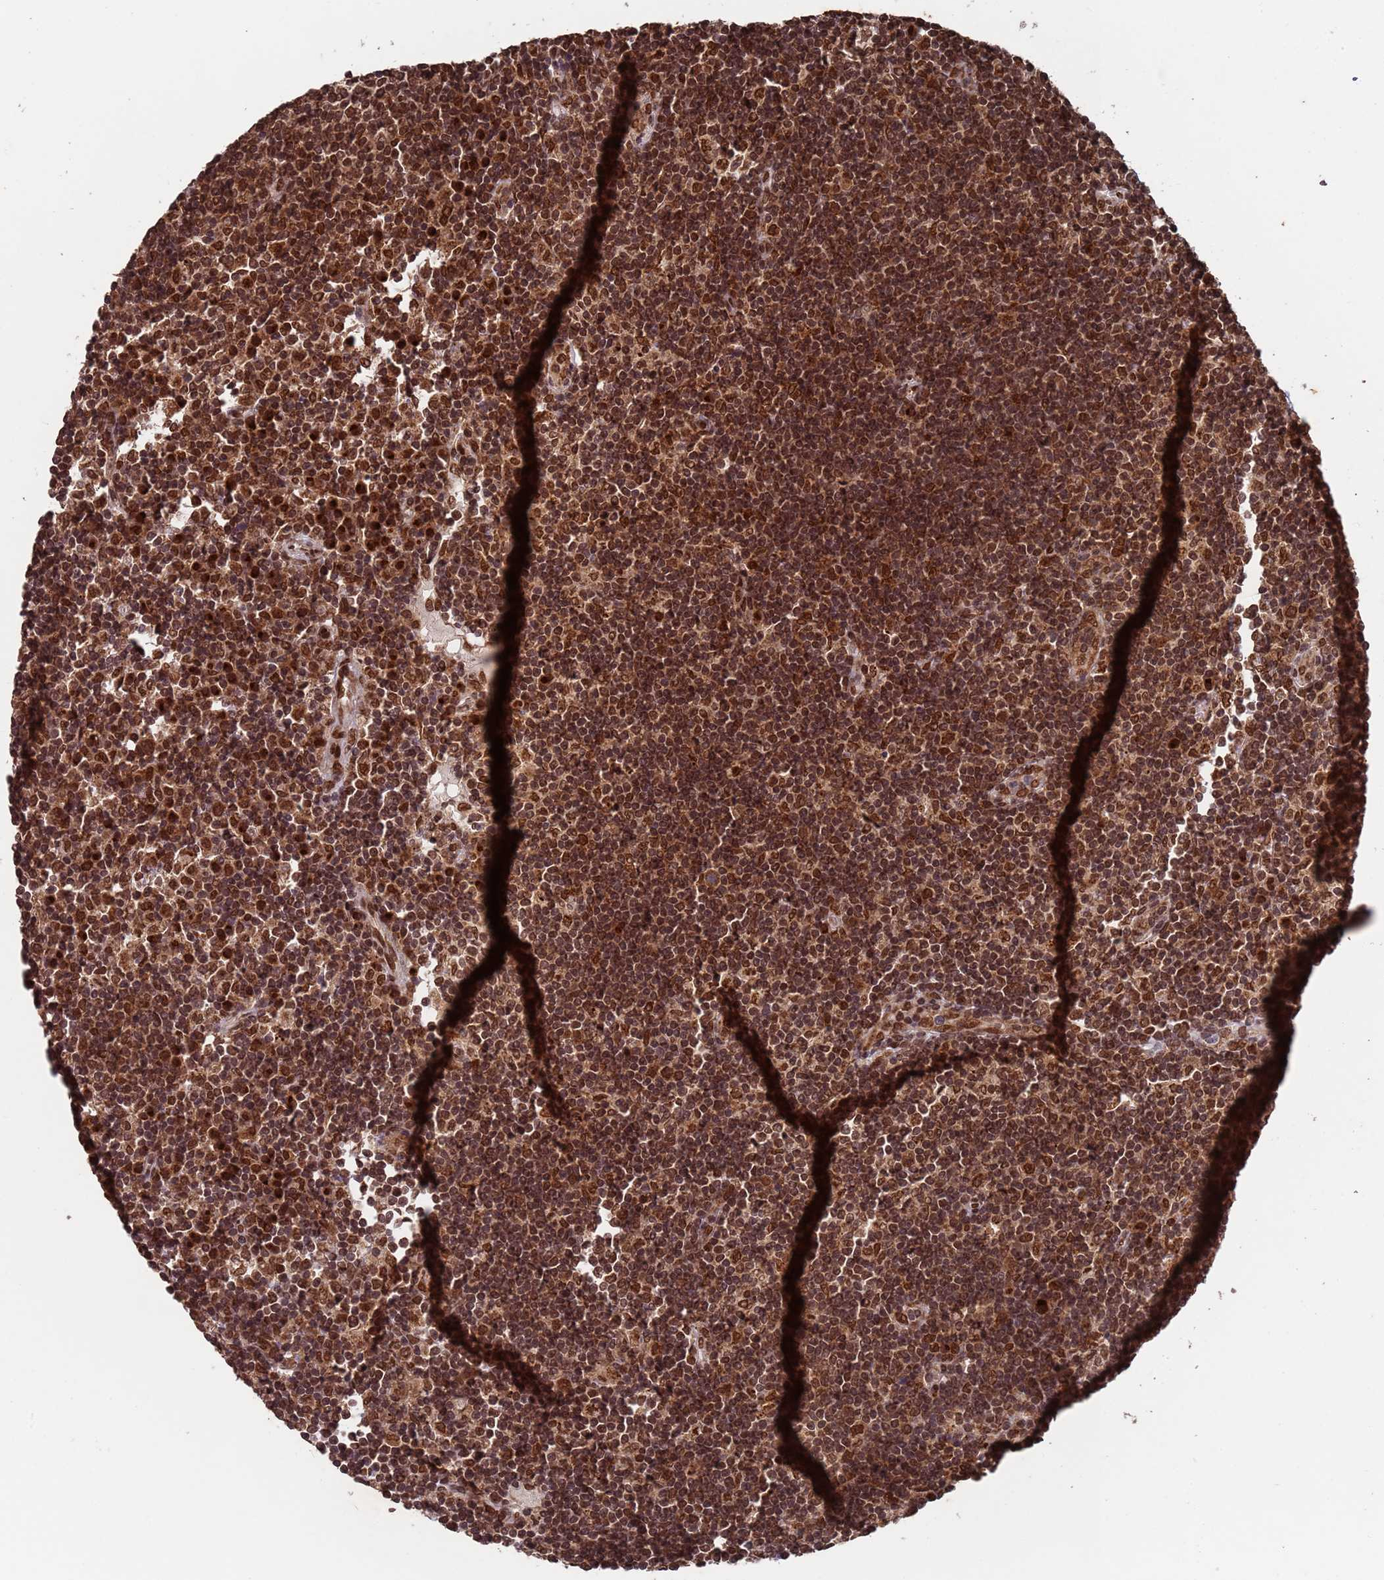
{"staining": {"intensity": "moderate", "quantity": ">75%", "location": "cytoplasmic/membranous,nuclear"}, "tissue": "lymph node", "cell_type": "Non-germinal center cells", "image_type": "normal", "snomed": [{"axis": "morphology", "description": "Normal tissue, NOS"}, {"axis": "topography", "description": "Lymph node"}], "caption": "Protein expression analysis of unremarkable human lymph node reveals moderate cytoplasmic/membranous,nuclear staining in about >75% of non-germinal center cells.", "gene": "FUBP3", "patient": {"sex": "female", "age": 53}}